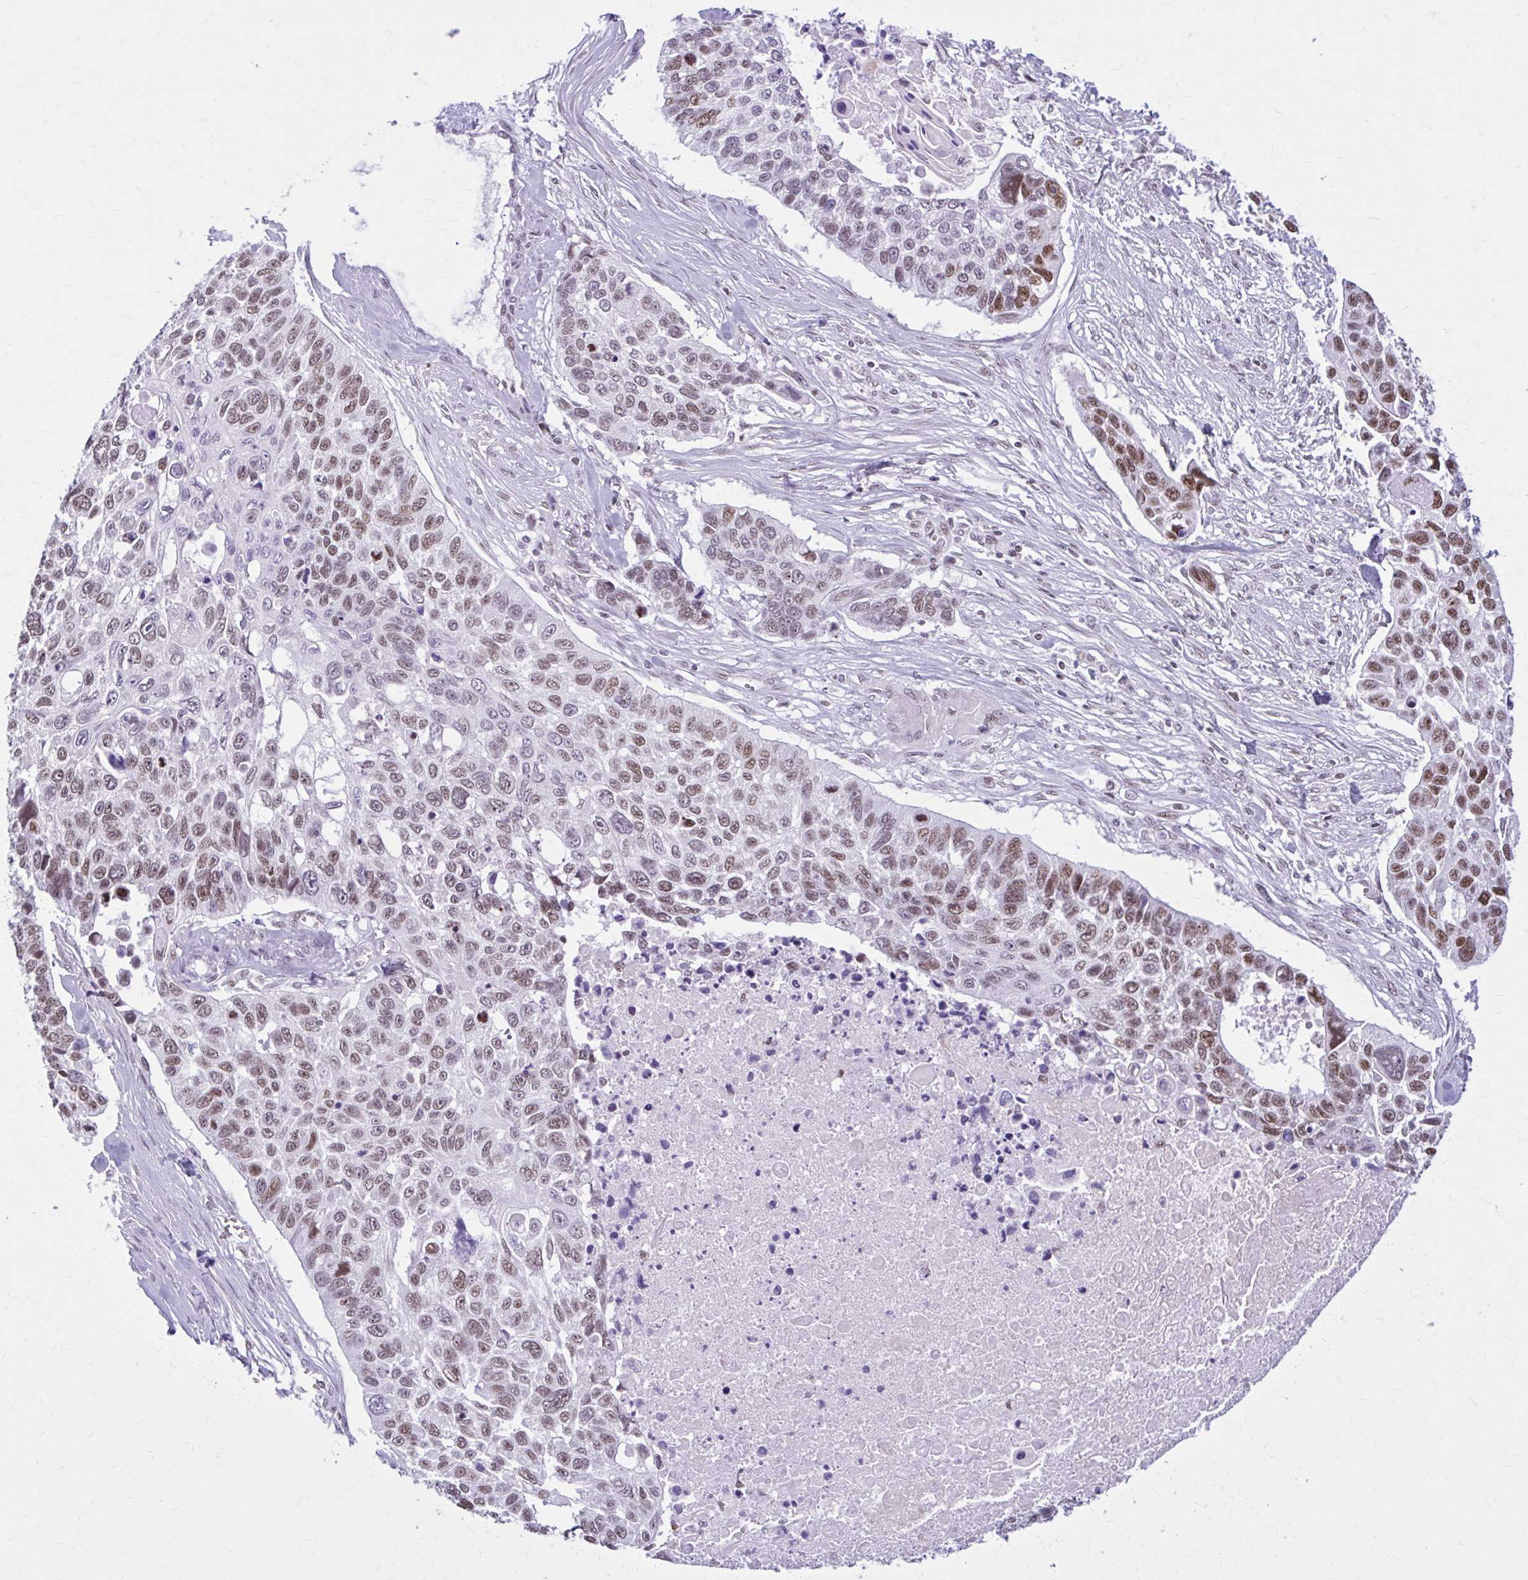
{"staining": {"intensity": "moderate", "quantity": ">75%", "location": "nuclear"}, "tissue": "lung cancer", "cell_type": "Tumor cells", "image_type": "cancer", "snomed": [{"axis": "morphology", "description": "Squamous cell carcinoma, NOS"}, {"axis": "topography", "description": "Lung"}], "caption": "This photomicrograph reveals IHC staining of human lung cancer, with medium moderate nuclear staining in approximately >75% of tumor cells.", "gene": "PABIR1", "patient": {"sex": "male", "age": 62}}